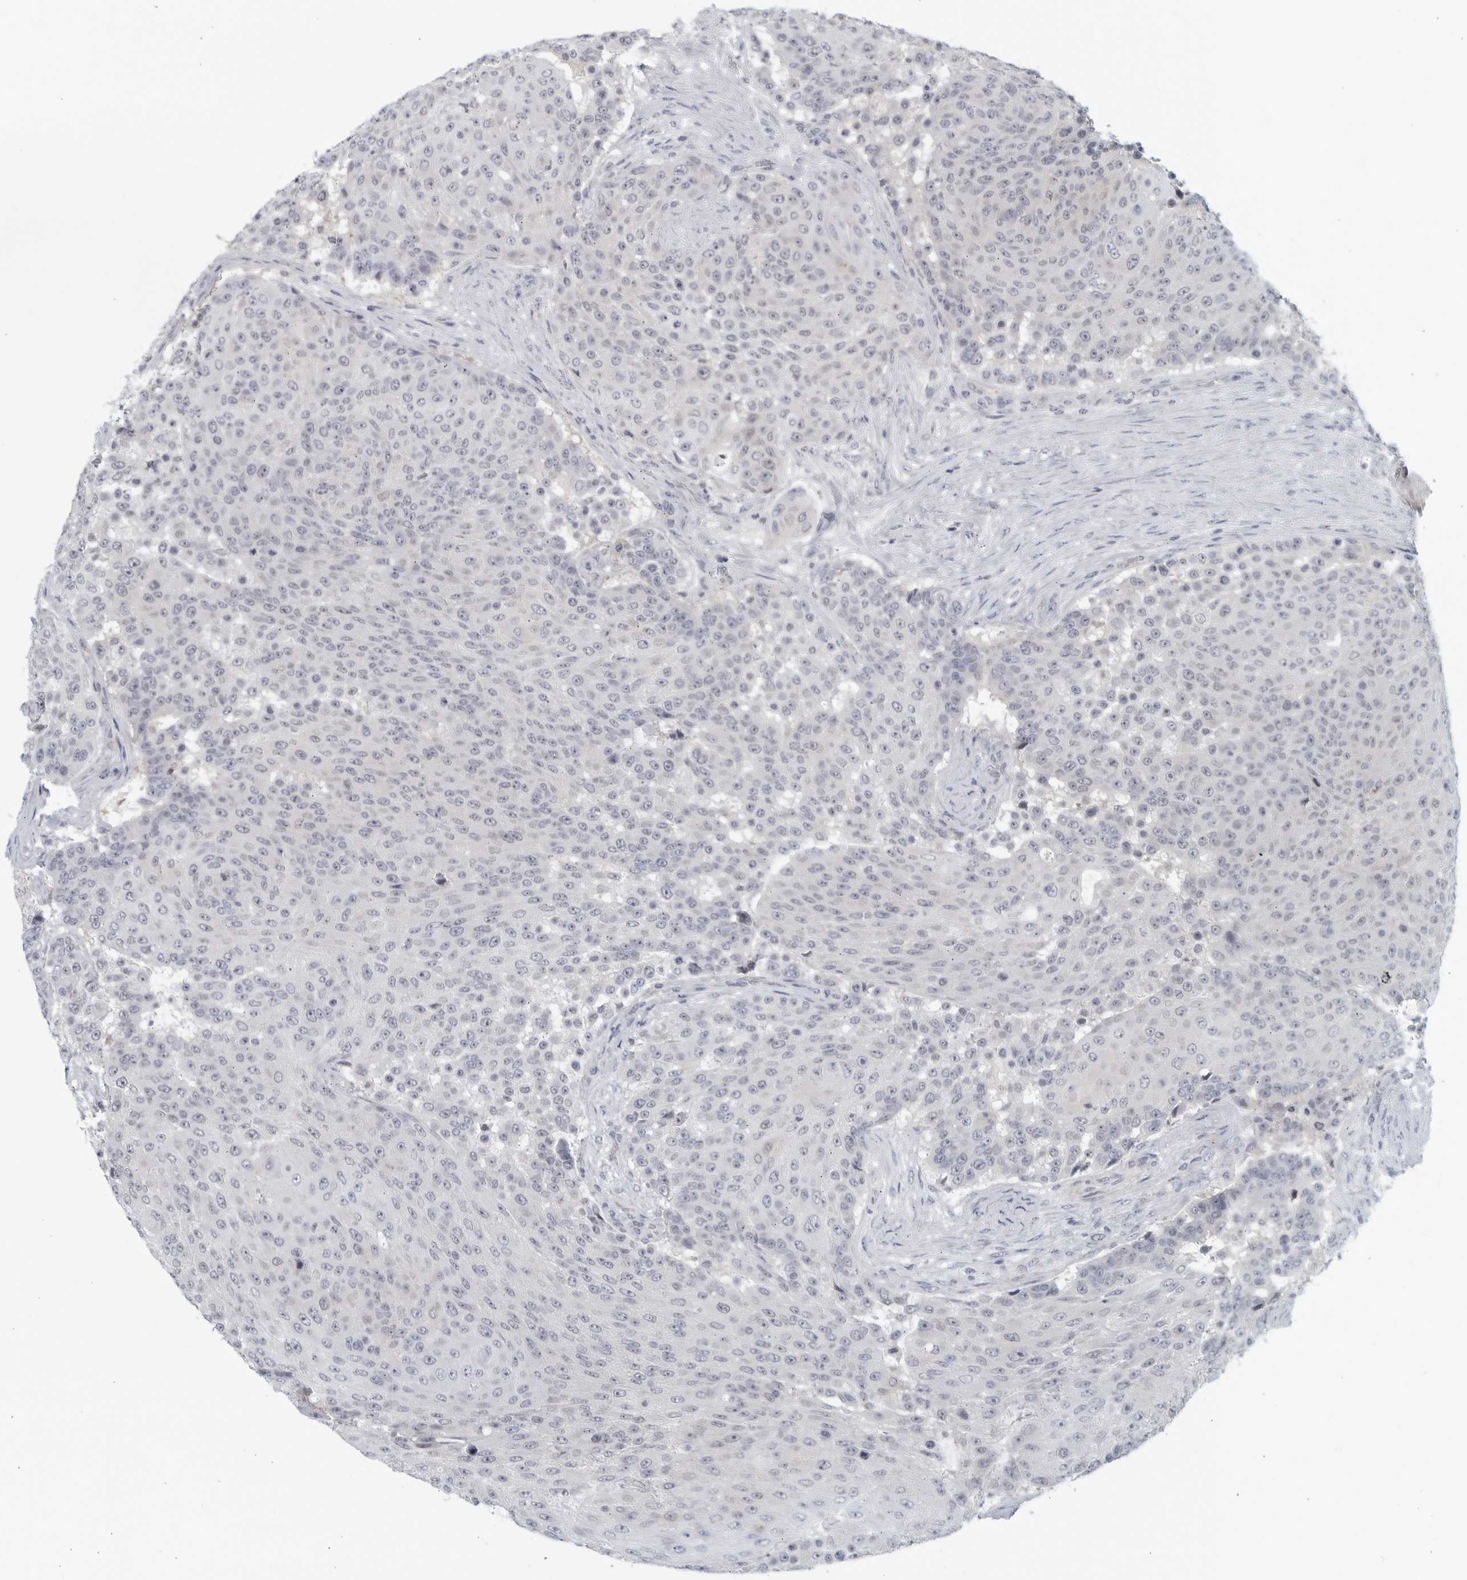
{"staining": {"intensity": "negative", "quantity": "none", "location": "none"}, "tissue": "urothelial cancer", "cell_type": "Tumor cells", "image_type": "cancer", "snomed": [{"axis": "morphology", "description": "Urothelial carcinoma, High grade"}, {"axis": "topography", "description": "Urinary bladder"}], "caption": "Tumor cells show no significant protein positivity in urothelial cancer.", "gene": "MATN1", "patient": {"sex": "female", "age": 63}}